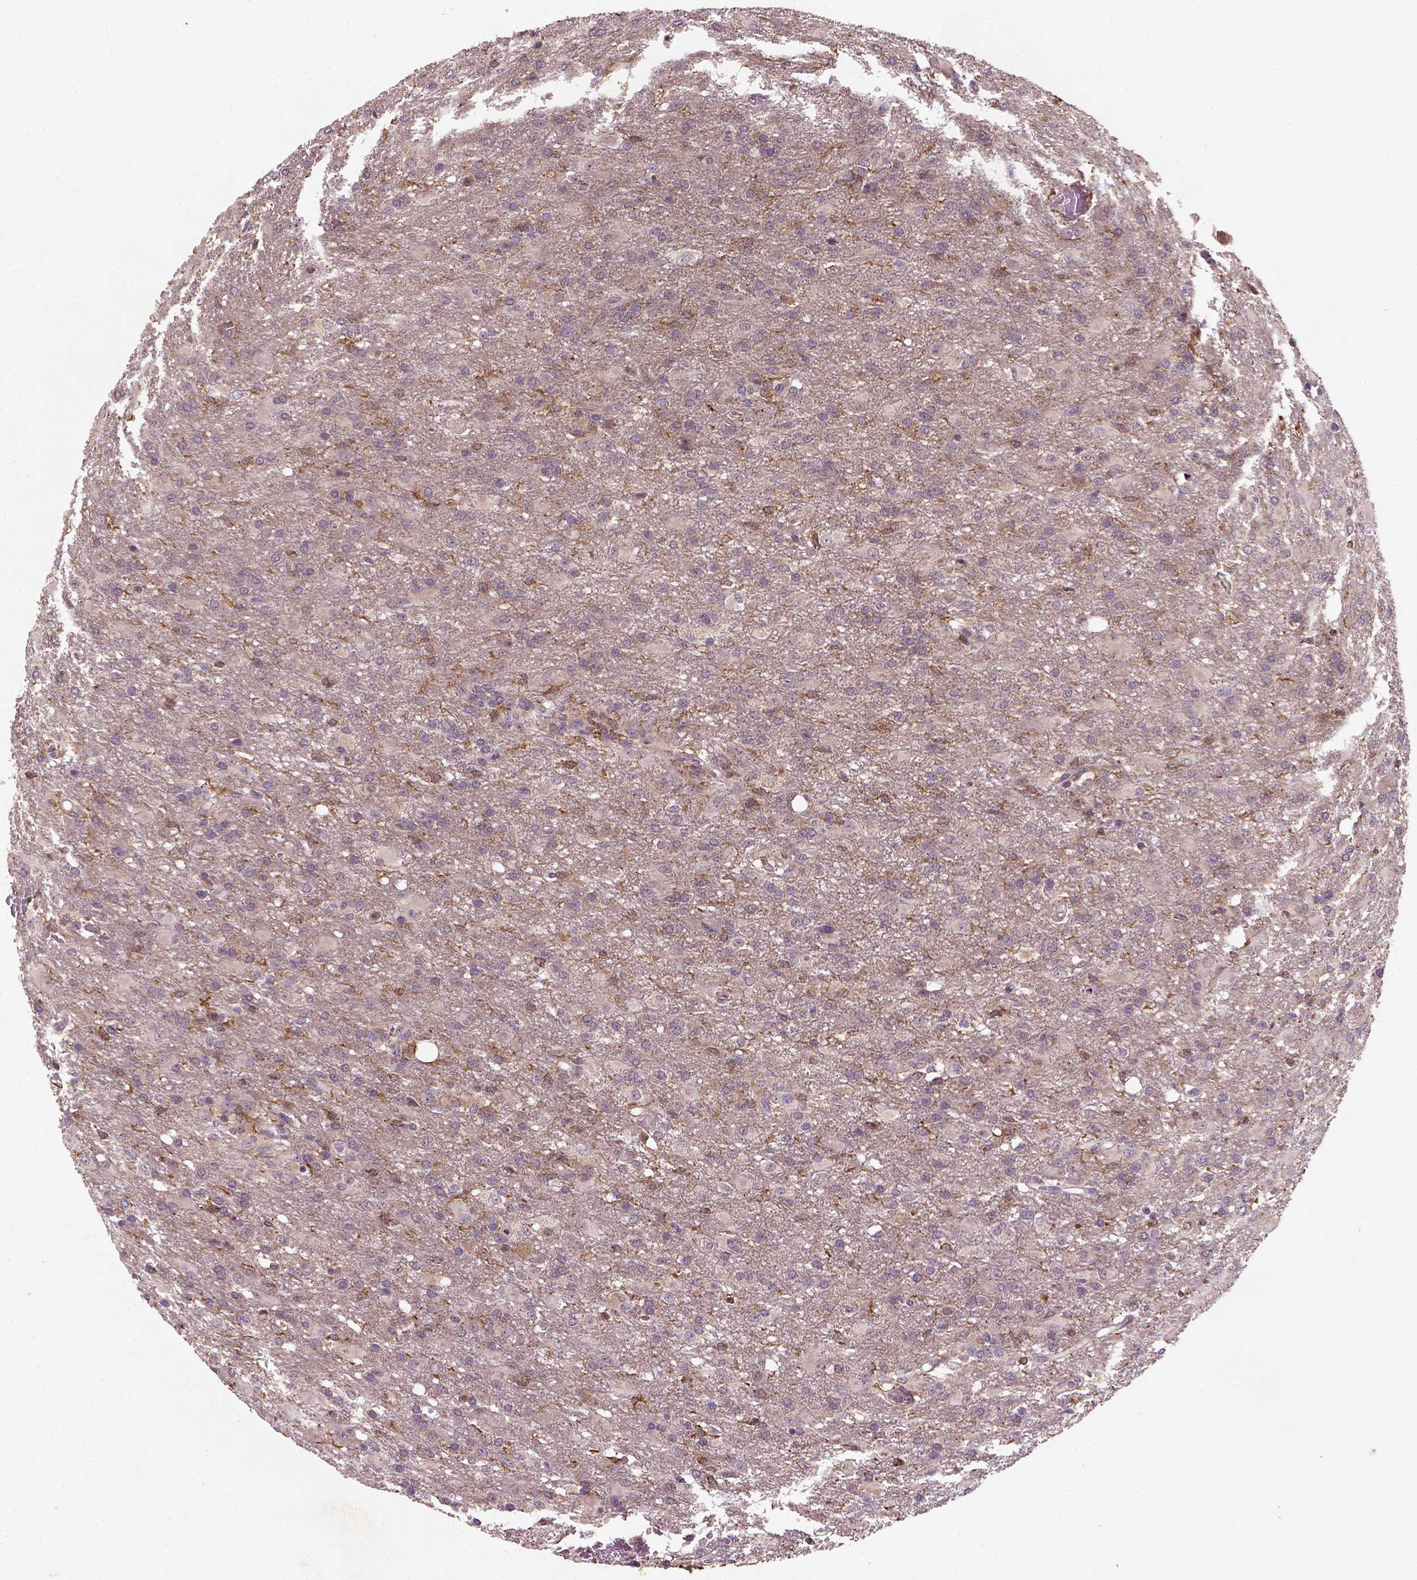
{"staining": {"intensity": "negative", "quantity": "none", "location": "none"}, "tissue": "glioma", "cell_type": "Tumor cells", "image_type": "cancer", "snomed": [{"axis": "morphology", "description": "Glioma, malignant, High grade"}, {"axis": "topography", "description": "Brain"}], "caption": "High magnification brightfield microscopy of glioma stained with DAB (brown) and counterstained with hematoxylin (blue): tumor cells show no significant positivity. The staining was performed using DAB (3,3'-diaminobenzidine) to visualize the protein expression in brown, while the nuclei were stained in blue with hematoxylin (Magnification: 20x).", "gene": "CAMKK1", "patient": {"sex": "male", "age": 68}}